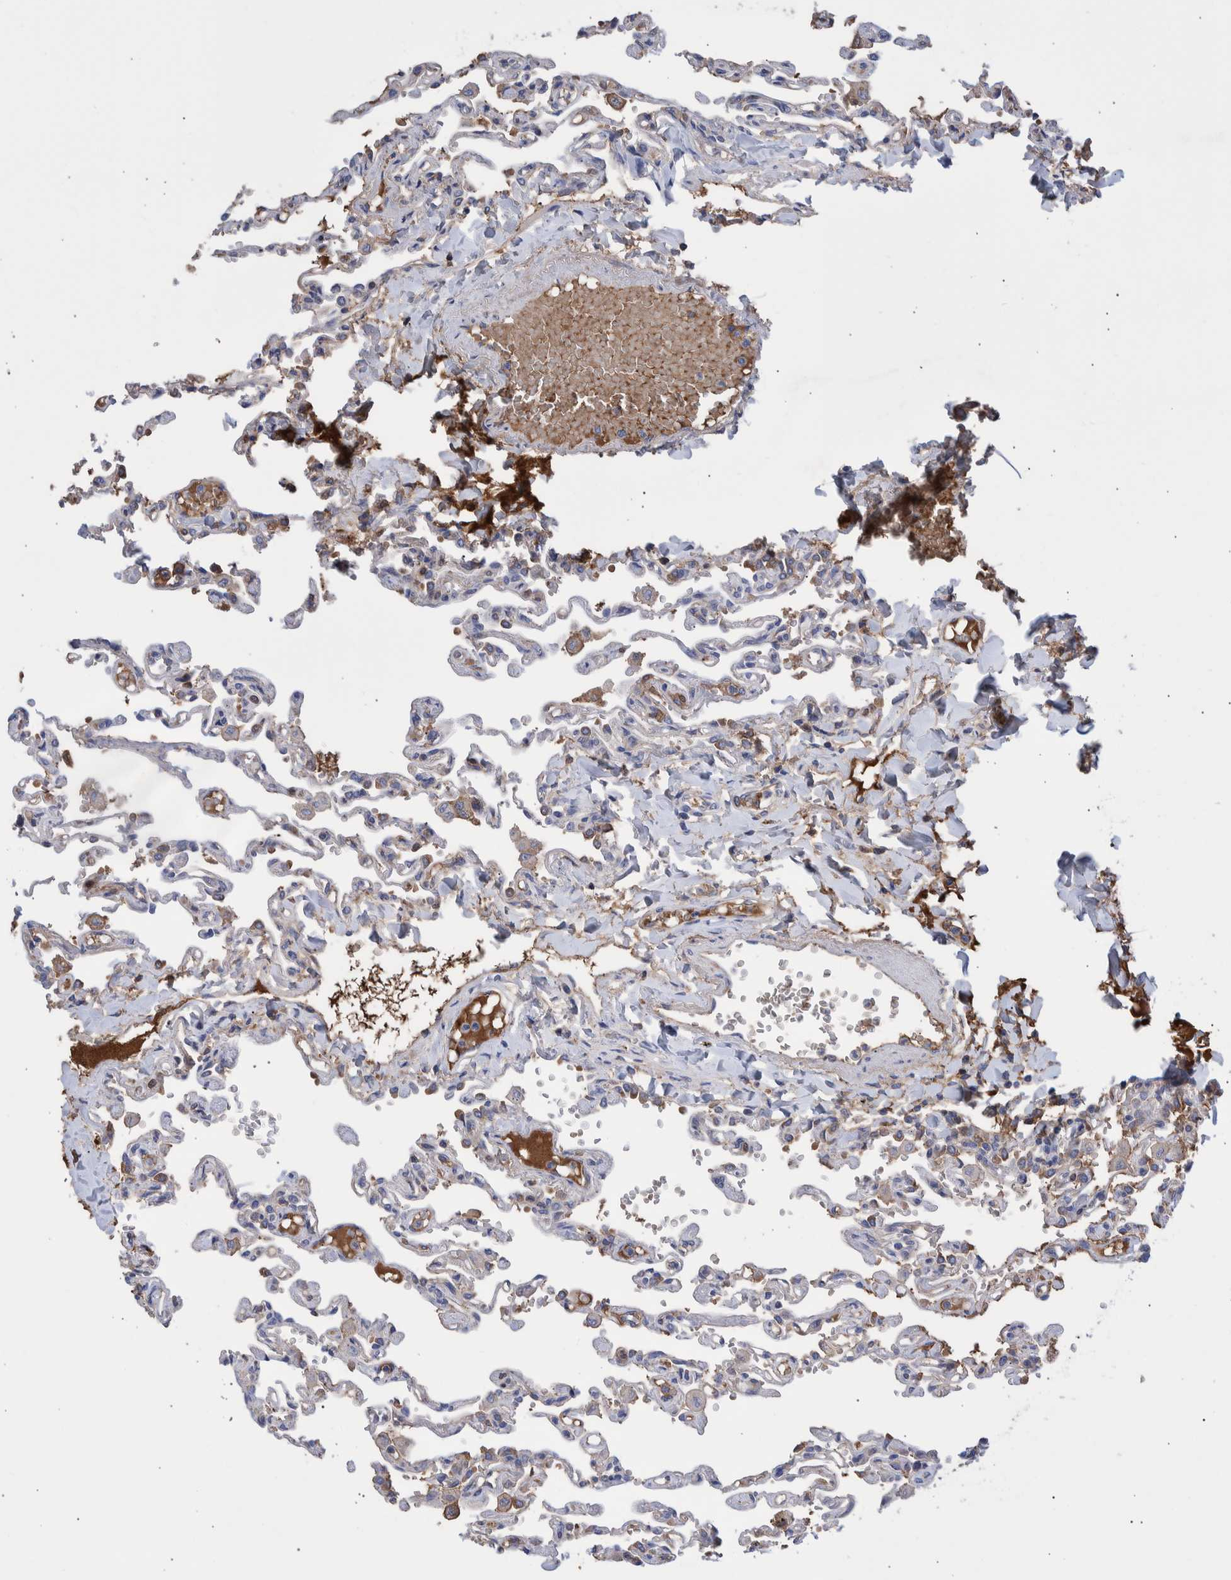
{"staining": {"intensity": "negative", "quantity": "none", "location": "none"}, "tissue": "lung", "cell_type": "Alveolar cells", "image_type": "normal", "snomed": [{"axis": "morphology", "description": "Normal tissue, NOS"}, {"axis": "topography", "description": "Lung"}], "caption": "This is a micrograph of immunohistochemistry staining of unremarkable lung, which shows no positivity in alveolar cells.", "gene": "DLL4", "patient": {"sex": "male", "age": 21}}